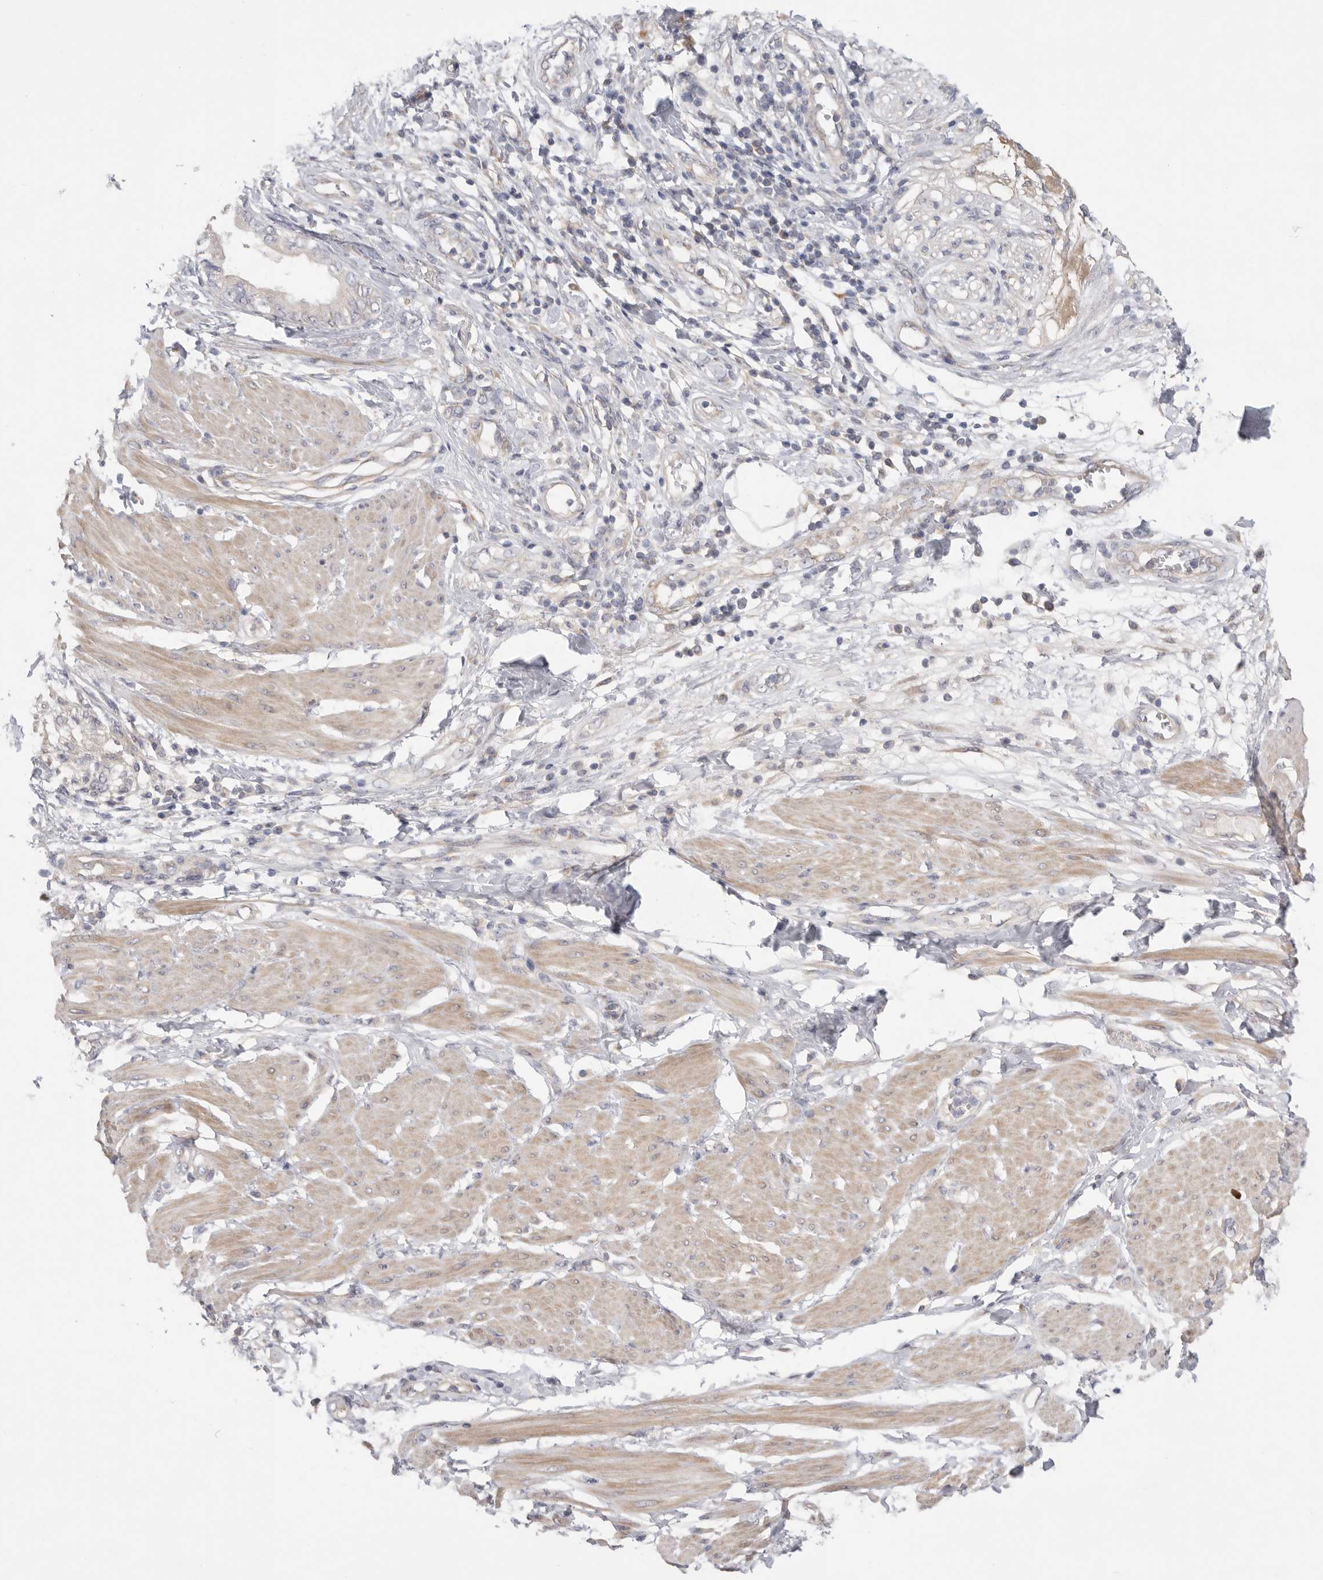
{"staining": {"intensity": "negative", "quantity": "none", "location": "none"}, "tissue": "pancreatic cancer", "cell_type": "Tumor cells", "image_type": "cancer", "snomed": [{"axis": "morphology", "description": "Normal tissue, NOS"}, {"axis": "morphology", "description": "Adenocarcinoma, NOS"}, {"axis": "topography", "description": "Pancreas"}, {"axis": "topography", "description": "Duodenum"}], "caption": "Pancreatic cancer (adenocarcinoma) stained for a protein using immunohistochemistry shows no positivity tumor cells.", "gene": "MTFR1L", "patient": {"sex": "female", "age": 60}}